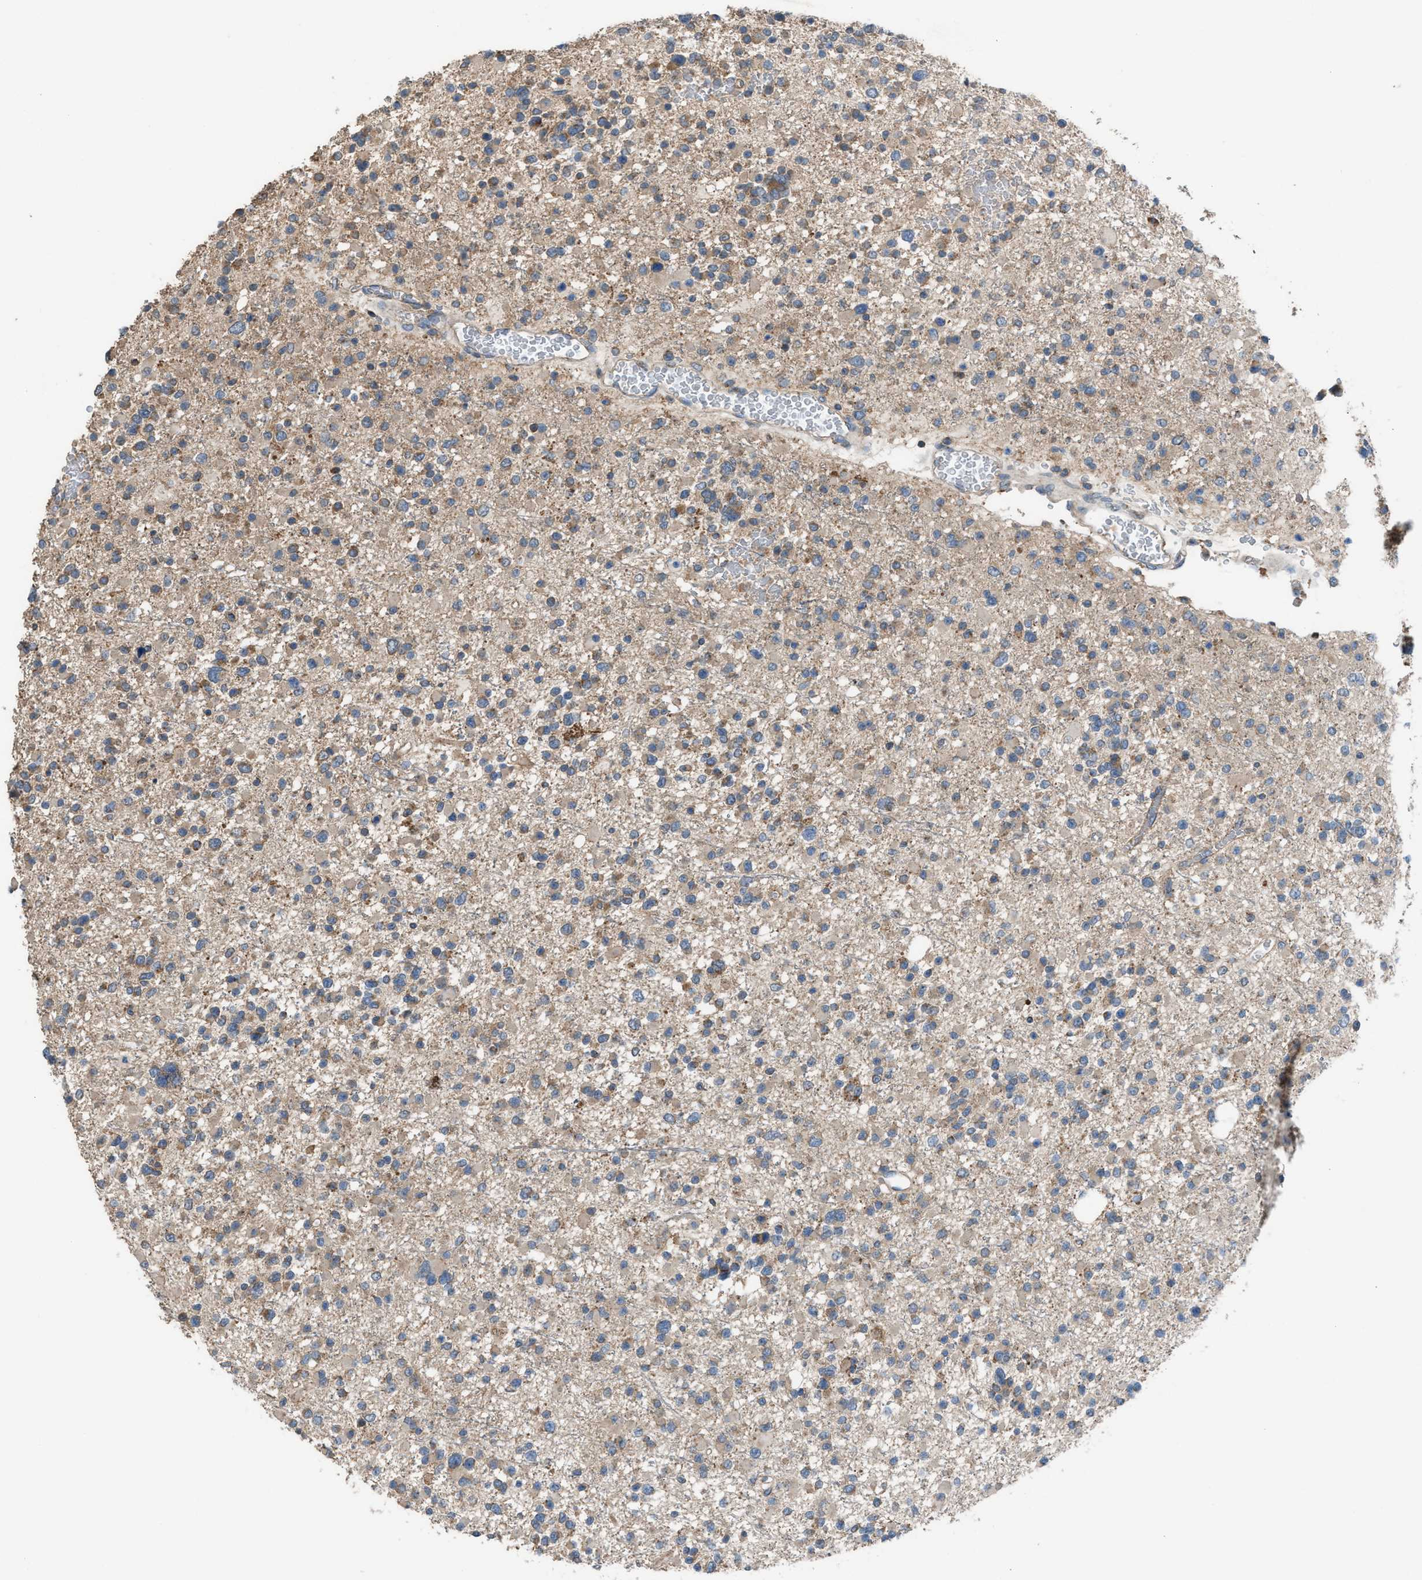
{"staining": {"intensity": "moderate", "quantity": "25%-75%", "location": "cytoplasmic/membranous"}, "tissue": "glioma", "cell_type": "Tumor cells", "image_type": "cancer", "snomed": [{"axis": "morphology", "description": "Glioma, malignant, Low grade"}, {"axis": "topography", "description": "Brain"}], "caption": "Approximately 25%-75% of tumor cells in malignant low-grade glioma exhibit moderate cytoplasmic/membranous protein expression as visualized by brown immunohistochemical staining.", "gene": "TPK1", "patient": {"sex": "female", "age": 22}}